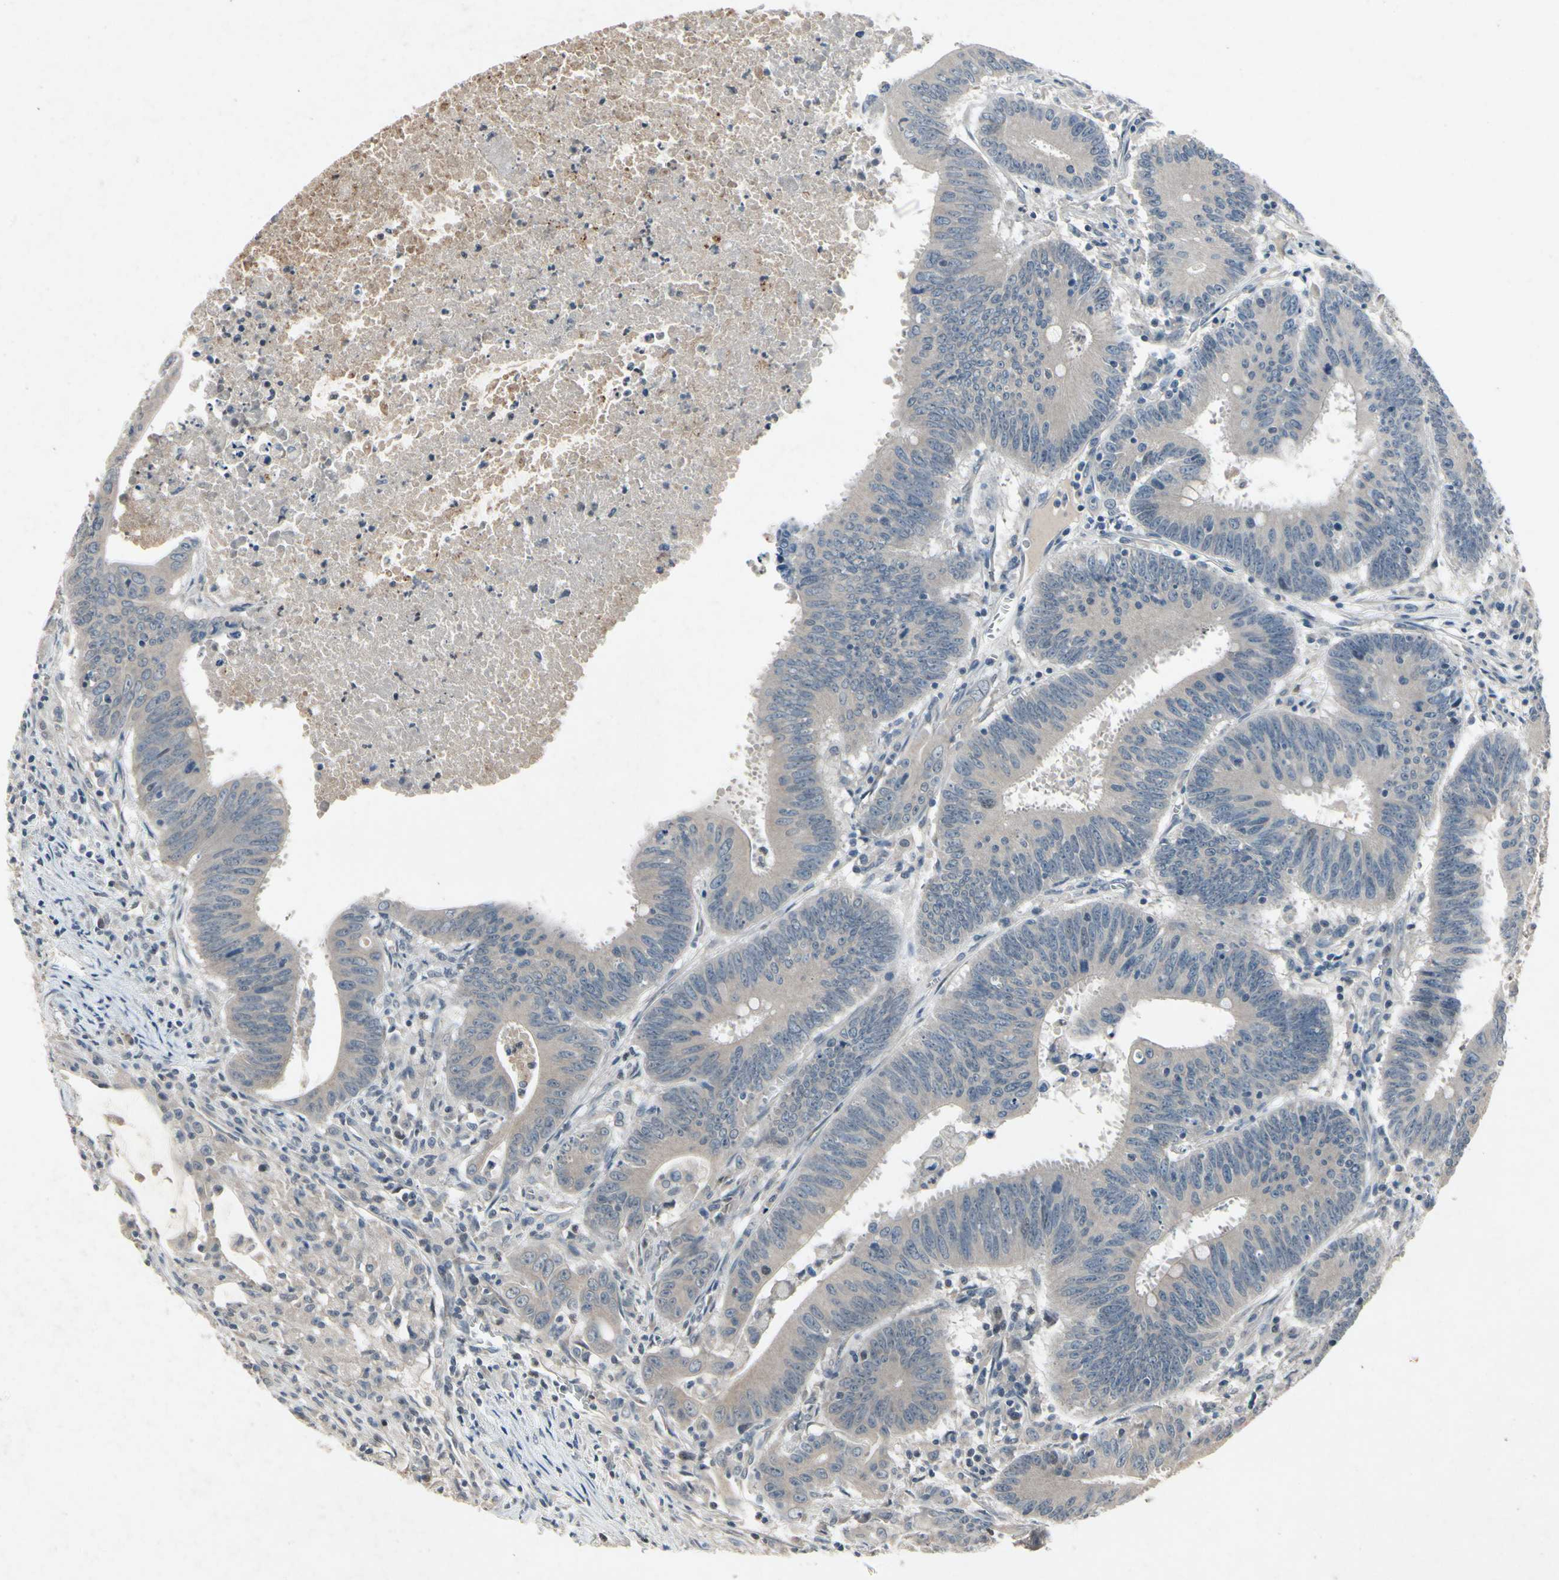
{"staining": {"intensity": "weak", "quantity": "<25%", "location": "cytoplasmic/membranous"}, "tissue": "colorectal cancer", "cell_type": "Tumor cells", "image_type": "cancer", "snomed": [{"axis": "morphology", "description": "Adenocarcinoma, NOS"}, {"axis": "topography", "description": "Colon"}], "caption": "High magnification brightfield microscopy of colorectal adenocarcinoma stained with DAB (3,3'-diaminobenzidine) (brown) and counterstained with hematoxylin (blue): tumor cells show no significant staining.", "gene": "DPY19L3", "patient": {"sex": "male", "age": 45}}